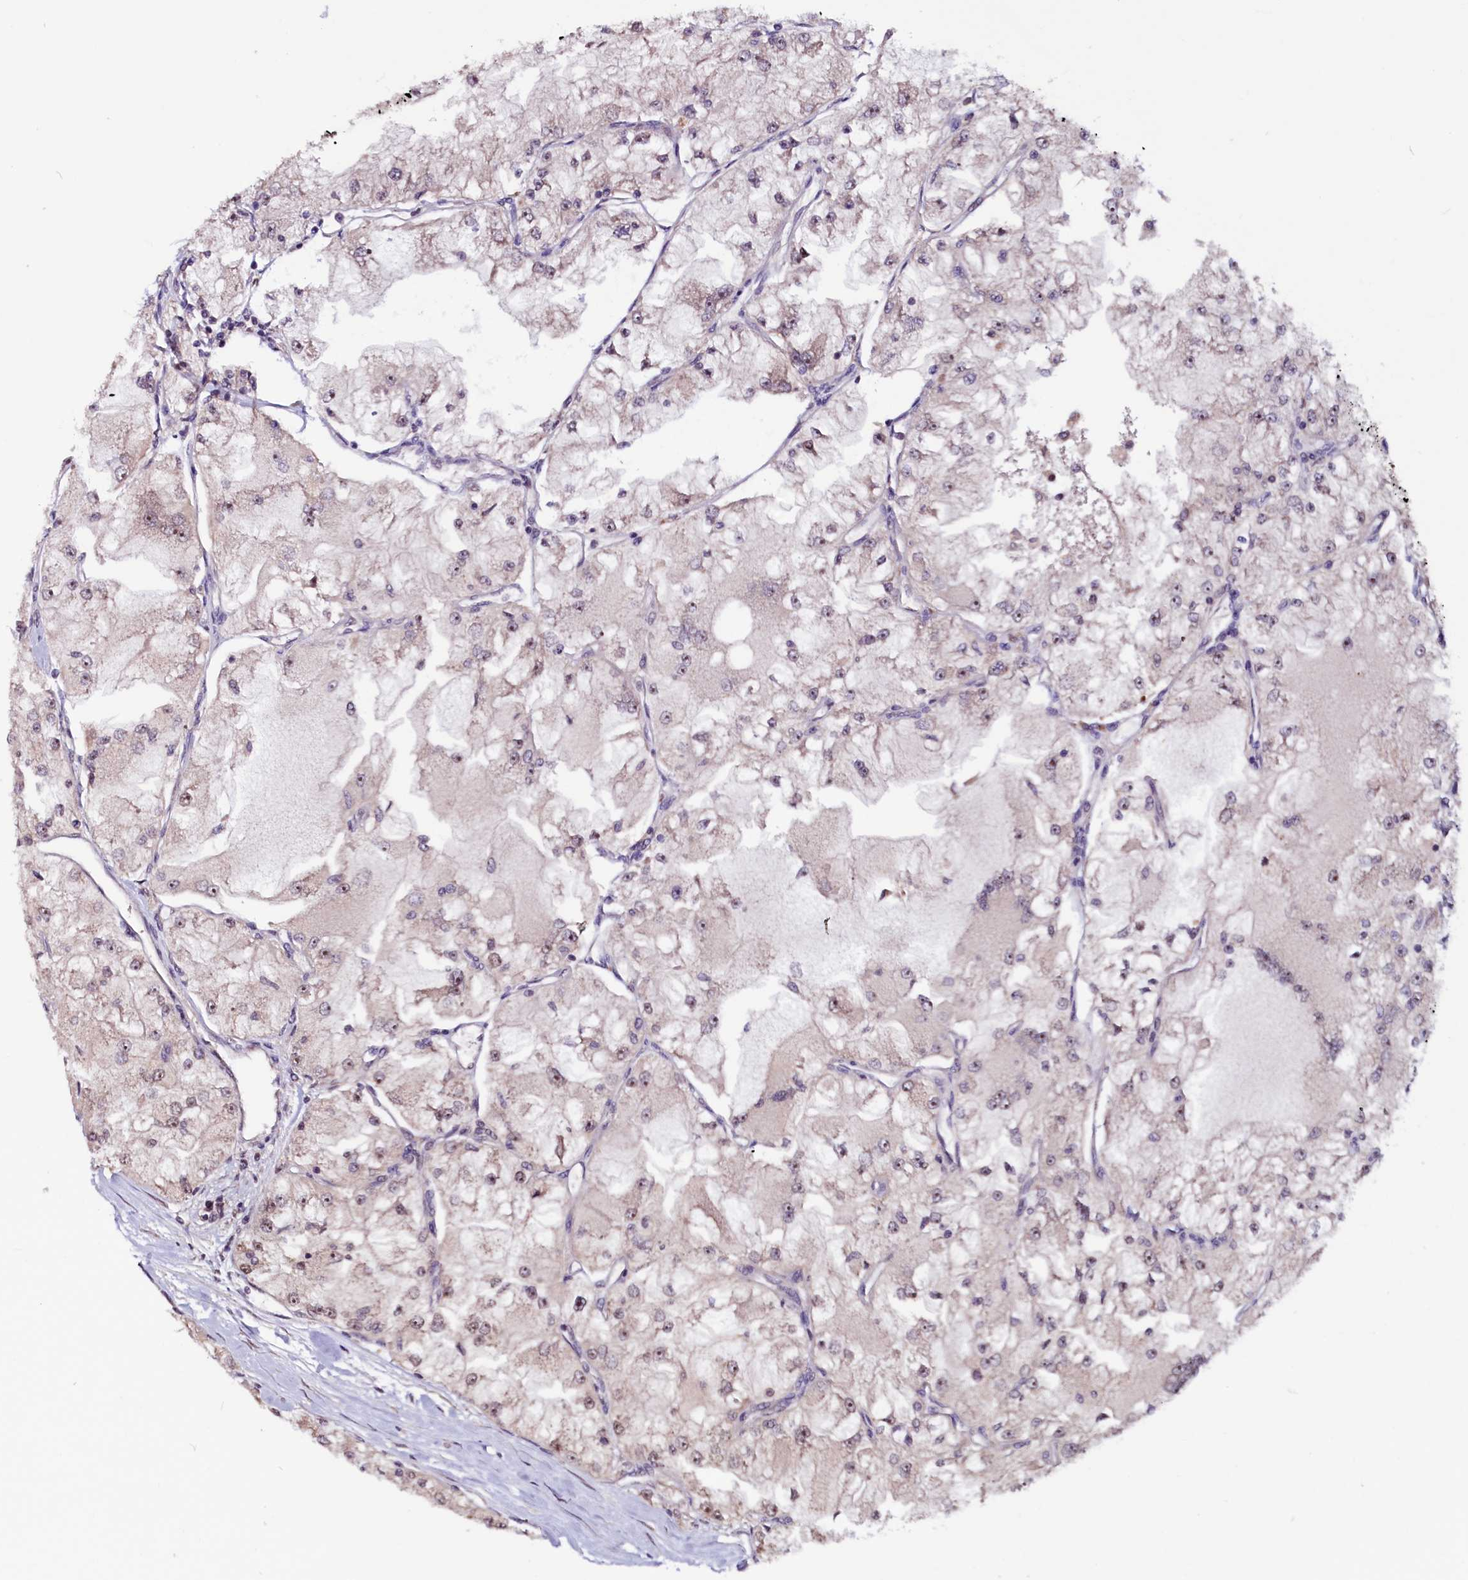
{"staining": {"intensity": "weak", "quantity": "<25%", "location": "nuclear"}, "tissue": "renal cancer", "cell_type": "Tumor cells", "image_type": "cancer", "snomed": [{"axis": "morphology", "description": "Adenocarcinoma, NOS"}, {"axis": "topography", "description": "Kidney"}], "caption": "DAB immunohistochemical staining of renal cancer (adenocarcinoma) exhibits no significant positivity in tumor cells.", "gene": "RNMT", "patient": {"sex": "female", "age": 72}}